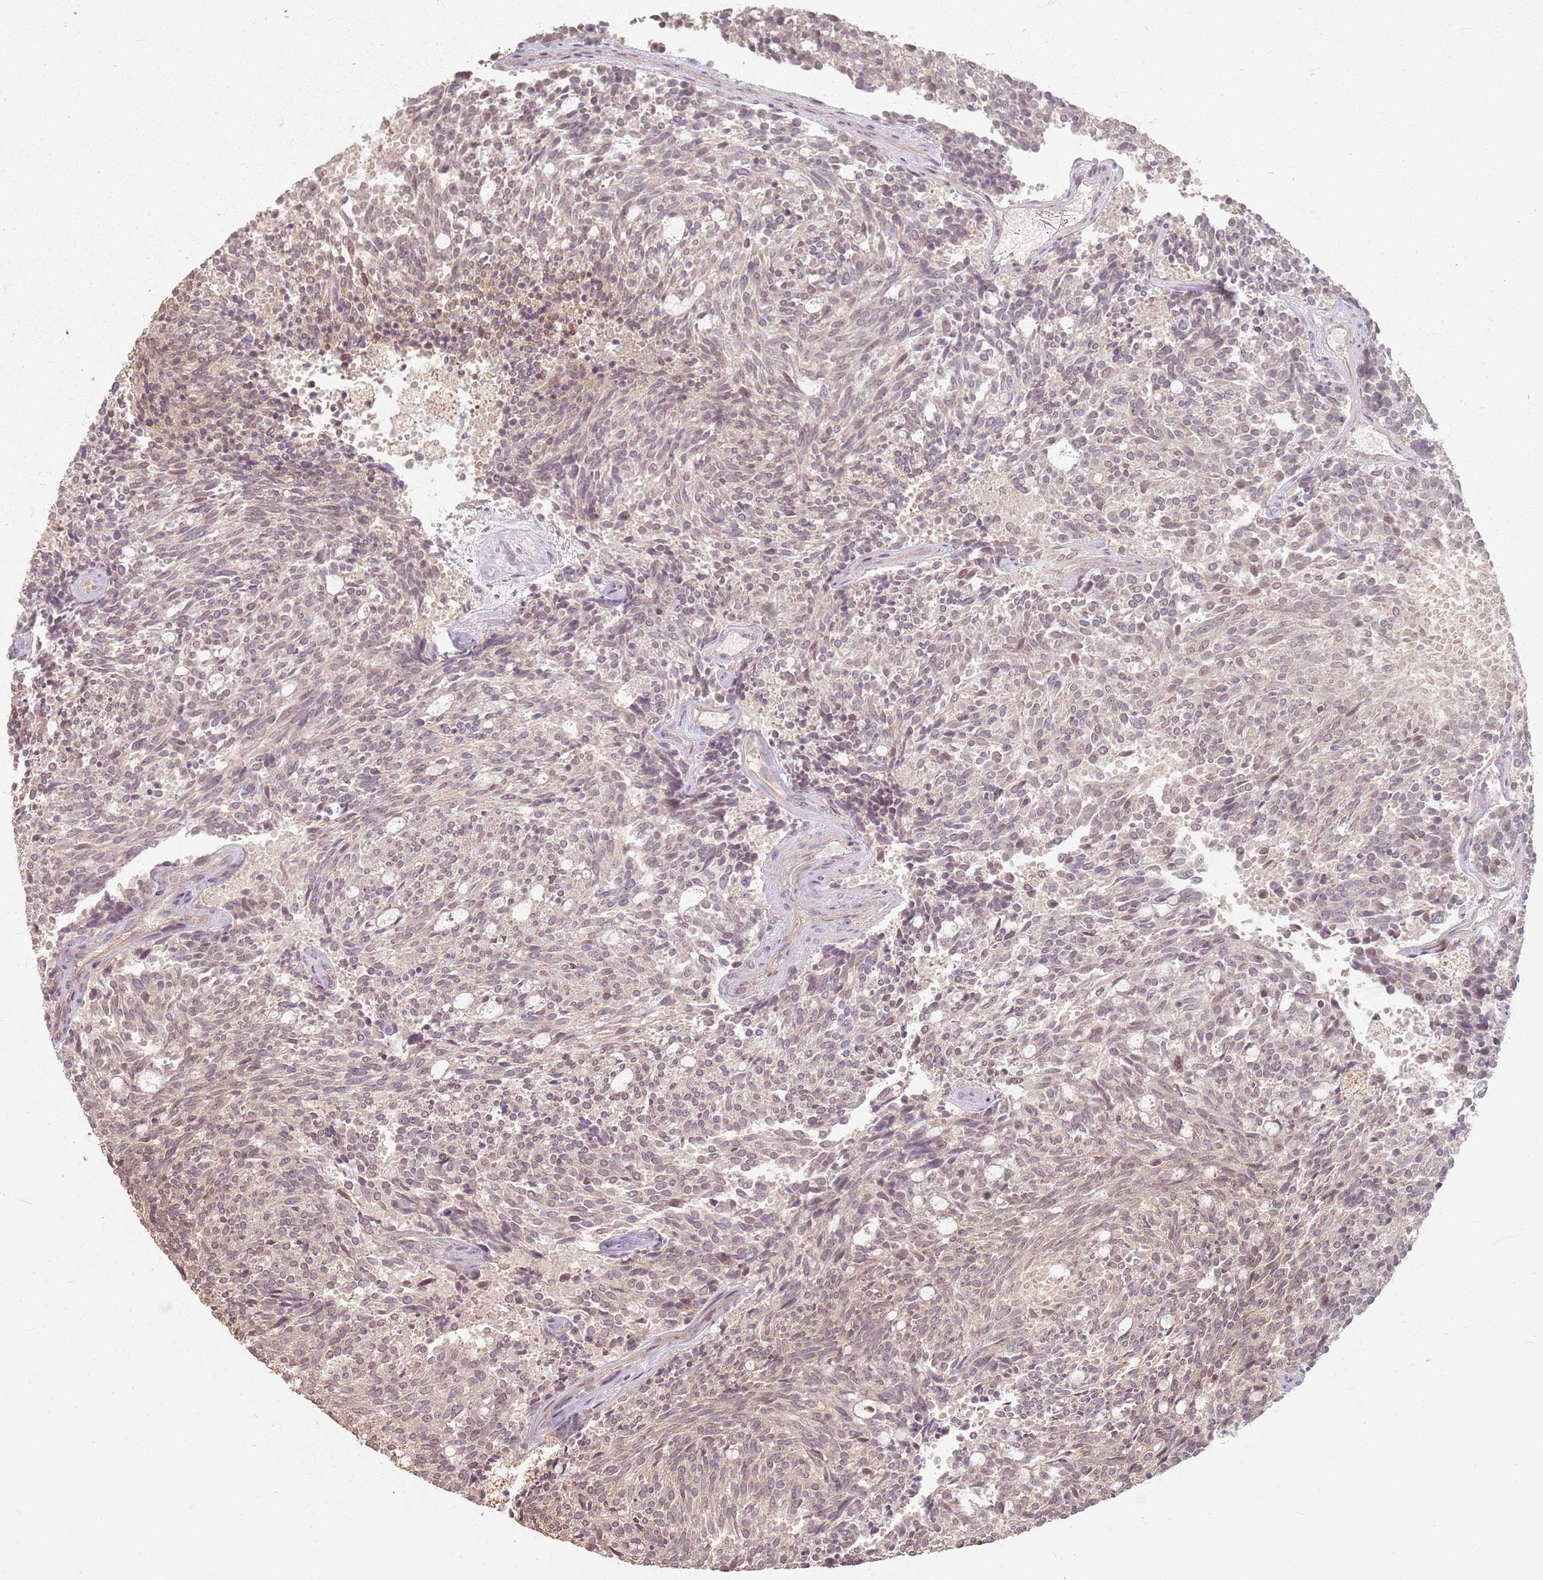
{"staining": {"intensity": "weak", "quantity": "<25%", "location": "cytoplasmic/membranous,nuclear"}, "tissue": "carcinoid", "cell_type": "Tumor cells", "image_type": "cancer", "snomed": [{"axis": "morphology", "description": "Carcinoid, malignant, NOS"}, {"axis": "topography", "description": "Pancreas"}], "caption": "This is an IHC micrograph of malignant carcinoid. There is no positivity in tumor cells.", "gene": "CCDC168", "patient": {"sex": "female", "age": 54}}